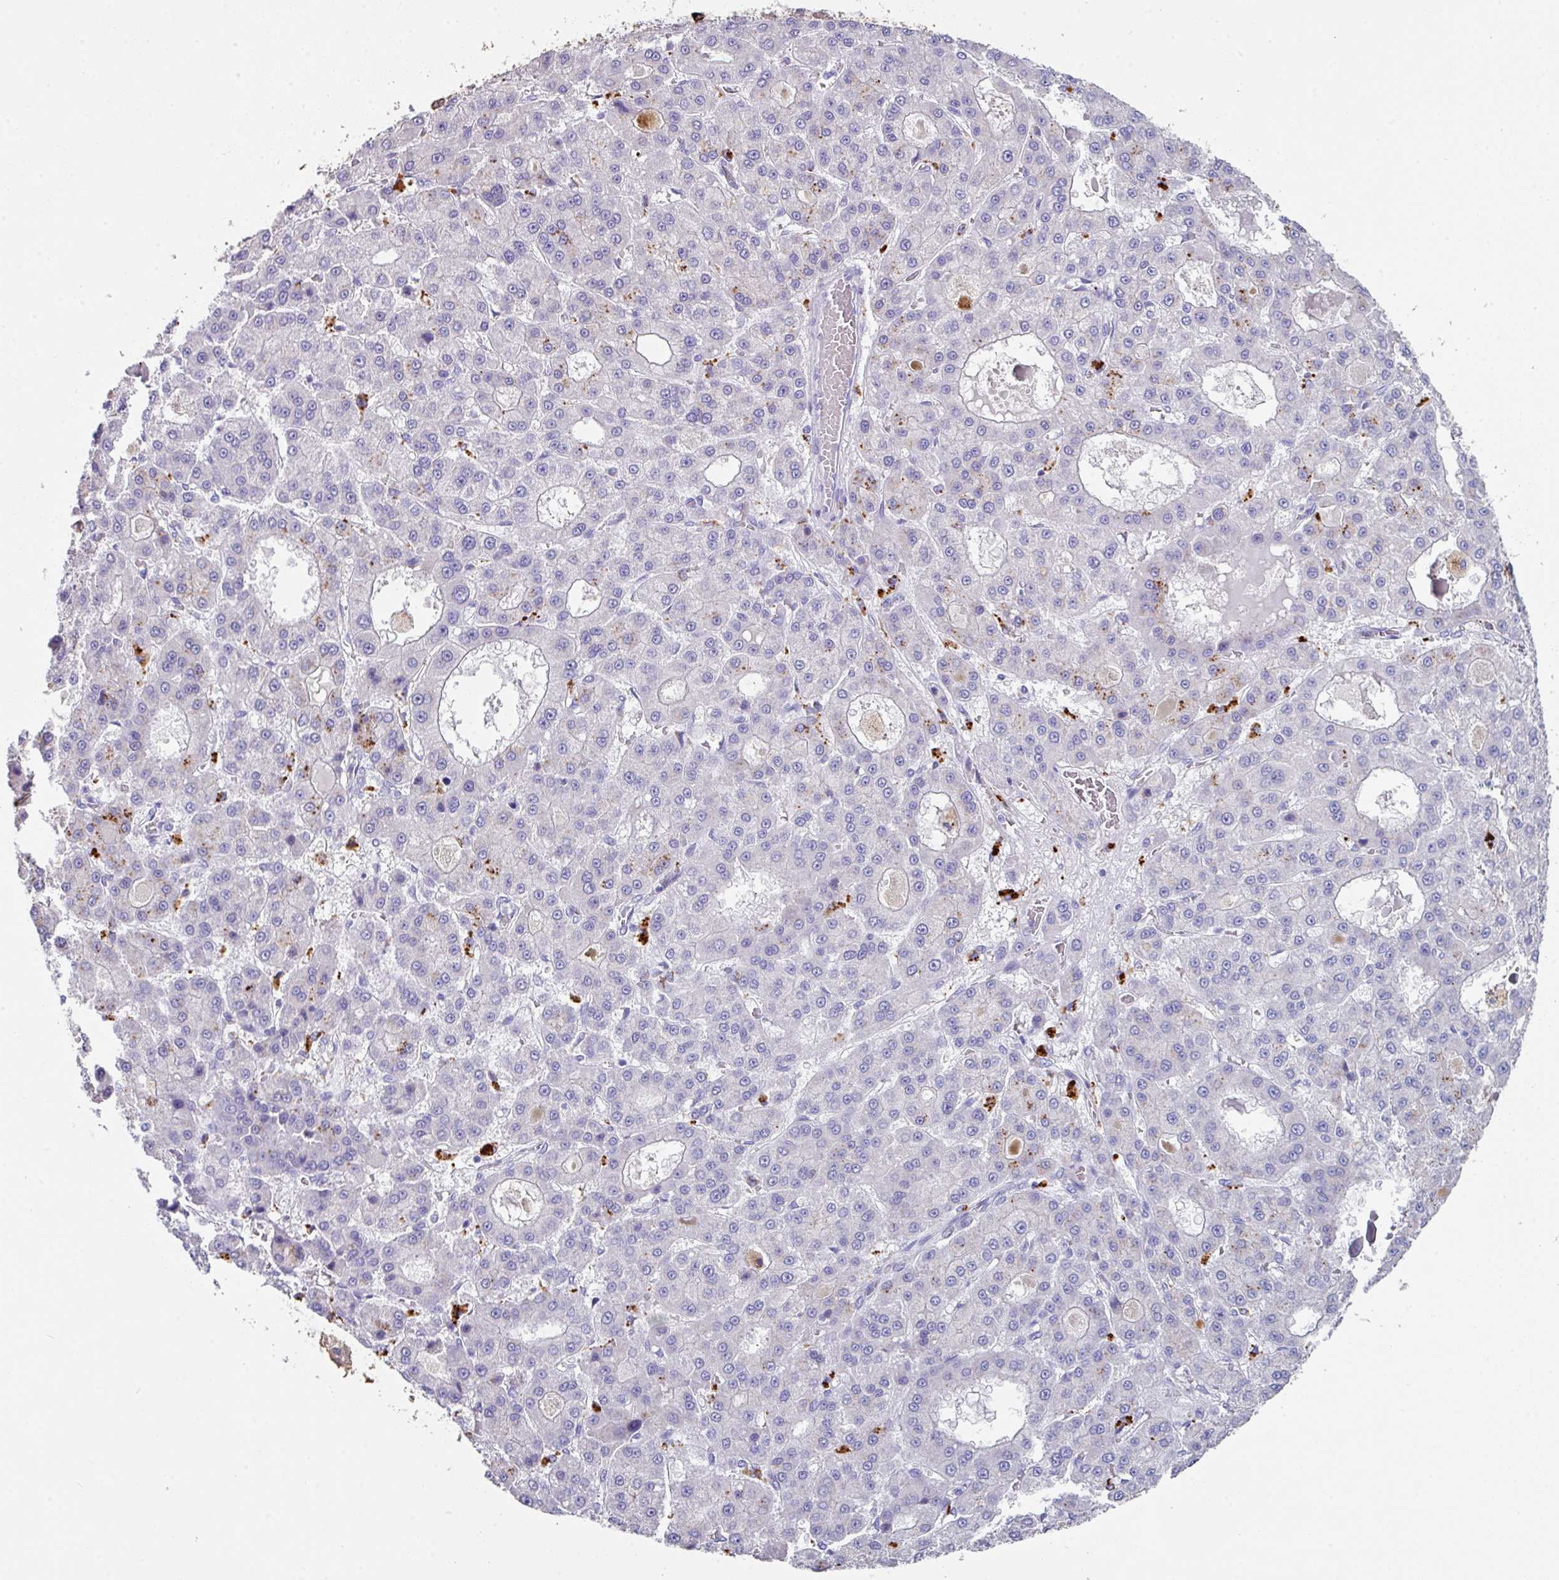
{"staining": {"intensity": "negative", "quantity": "none", "location": "none"}, "tissue": "liver cancer", "cell_type": "Tumor cells", "image_type": "cancer", "snomed": [{"axis": "morphology", "description": "Carcinoma, Hepatocellular, NOS"}, {"axis": "topography", "description": "Liver"}], "caption": "The image displays no significant positivity in tumor cells of liver cancer.", "gene": "CPVL", "patient": {"sex": "male", "age": 70}}